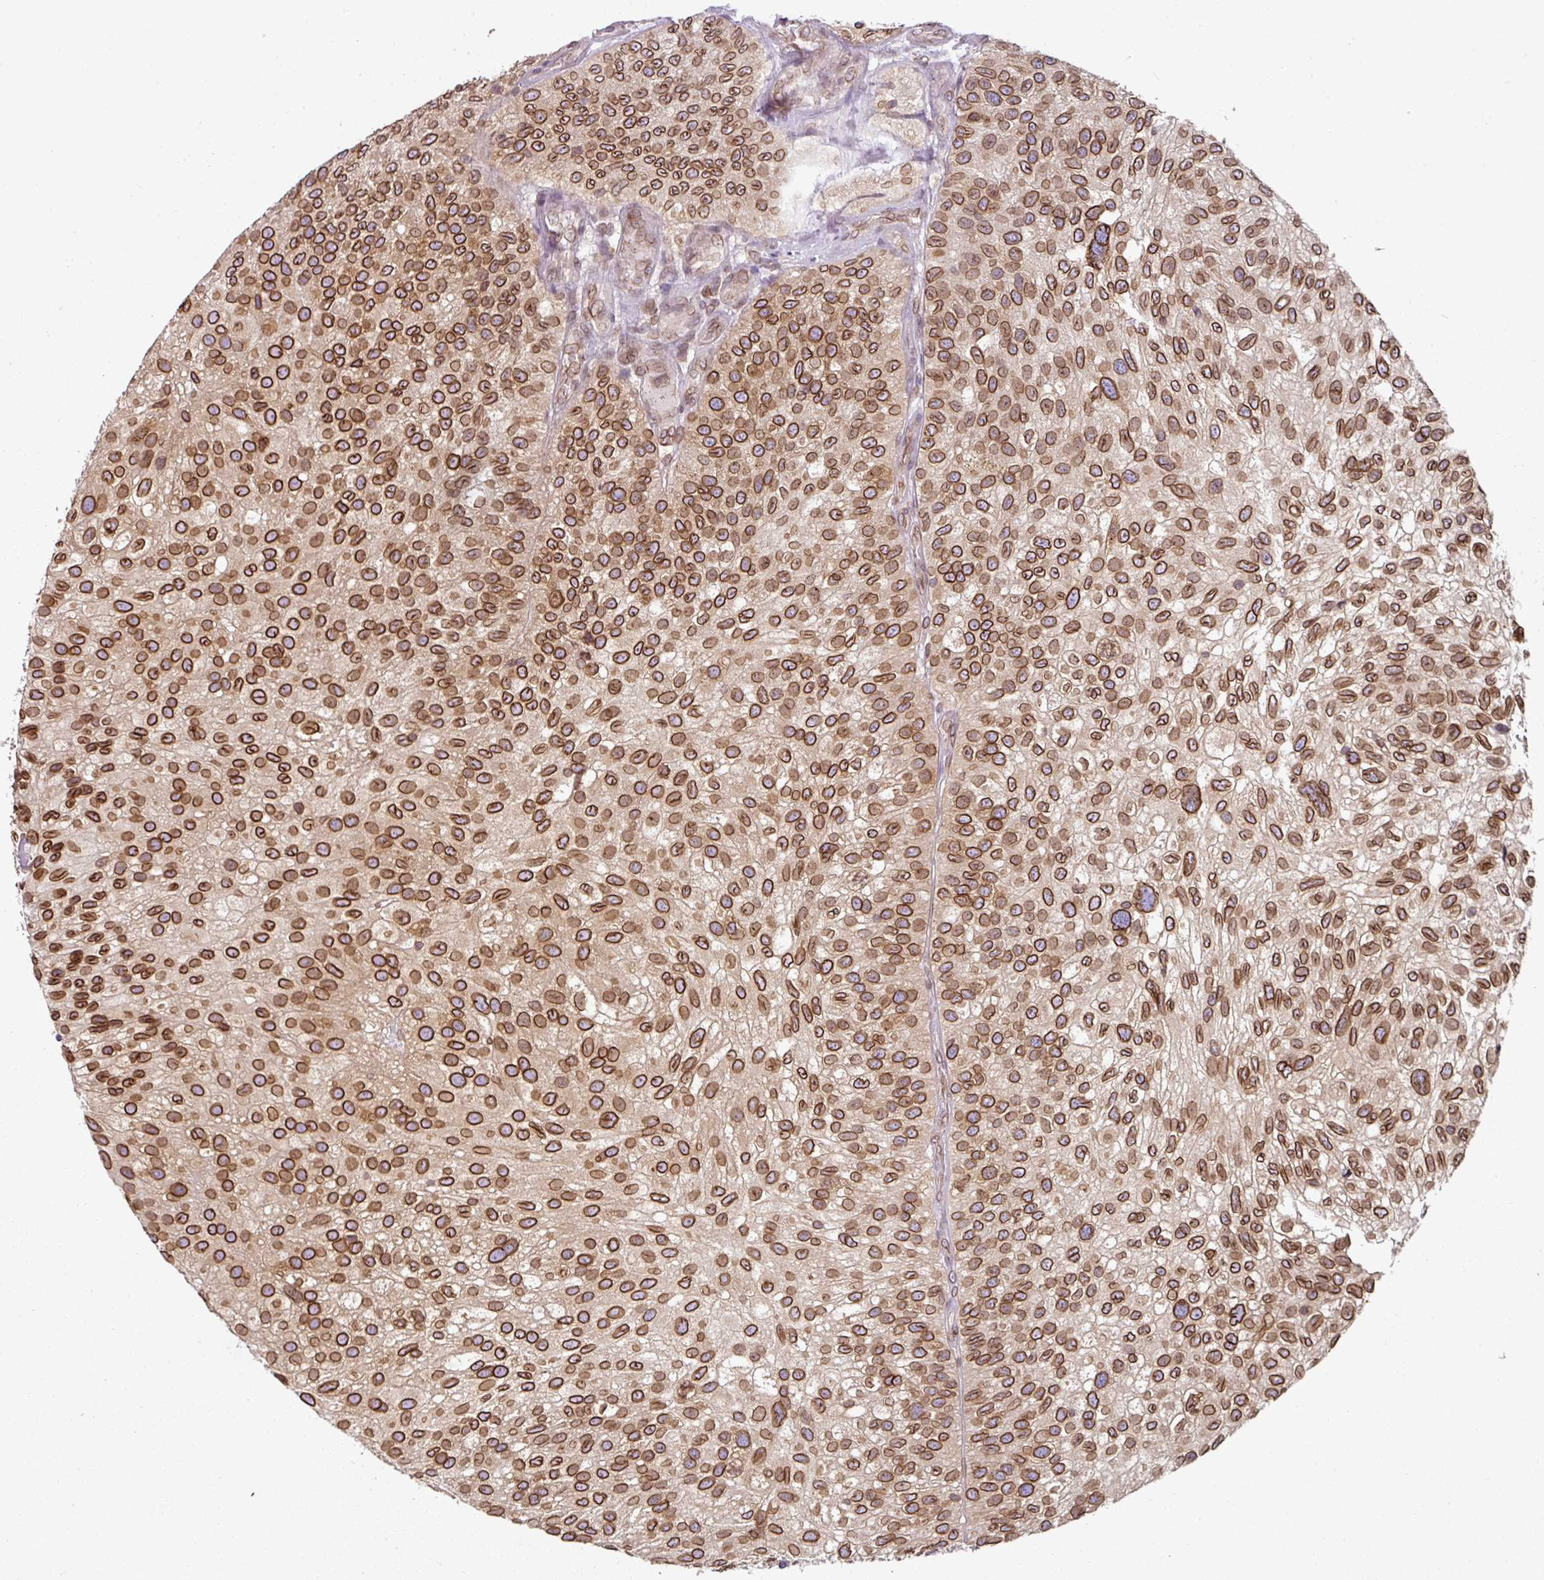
{"staining": {"intensity": "strong", "quantity": ">75%", "location": "cytoplasmic/membranous,nuclear"}, "tissue": "urothelial cancer", "cell_type": "Tumor cells", "image_type": "cancer", "snomed": [{"axis": "morphology", "description": "Urothelial carcinoma, NOS"}, {"axis": "topography", "description": "Urinary bladder"}], "caption": "This is an image of immunohistochemistry (IHC) staining of transitional cell carcinoma, which shows strong expression in the cytoplasmic/membranous and nuclear of tumor cells.", "gene": "RANGAP1", "patient": {"sex": "male", "age": 87}}